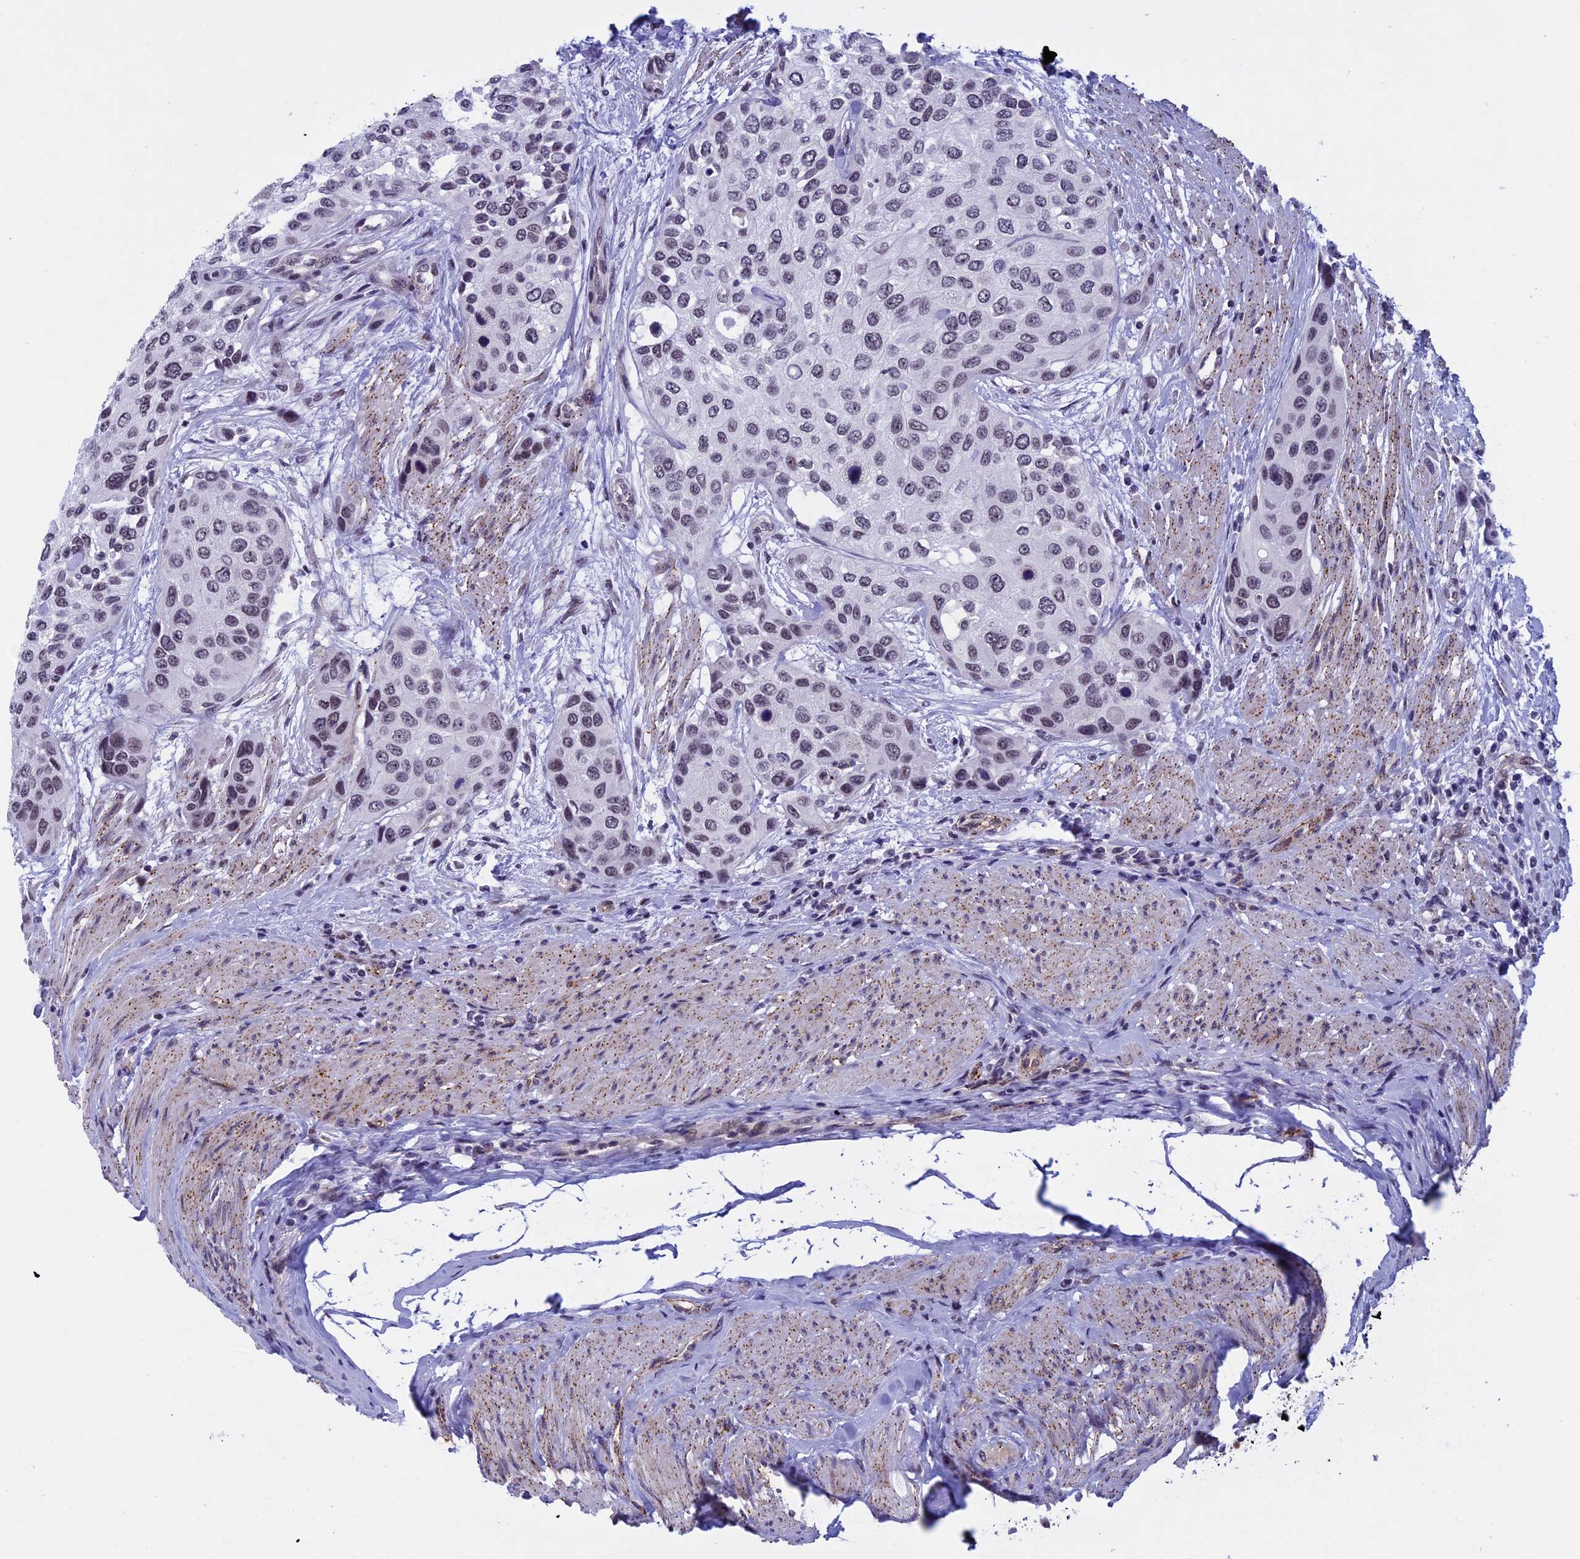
{"staining": {"intensity": "weak", "quantity": ">75%", "location": "nuclear"}, "tissue": "urothelial cancer", "cell_type": "Tumor cells", "image_type": "cancer", "snomed": [{"axis": "morphology", "description": "Normal tissue, NOS"}, {"axis": "morphology", "description": "Urothelial carcinoma, High grade"}, {"axis": "topography", "description": "Vascular tissue"}, {"axis": "topography", "description": "Urinary bladder"}], "caption": "Weak nuclear protein staining is present in about >75% of tumor cells in urothelial cancer.", "gene": "NIPBL", "patient": {"sex": "female", "age": 56}}